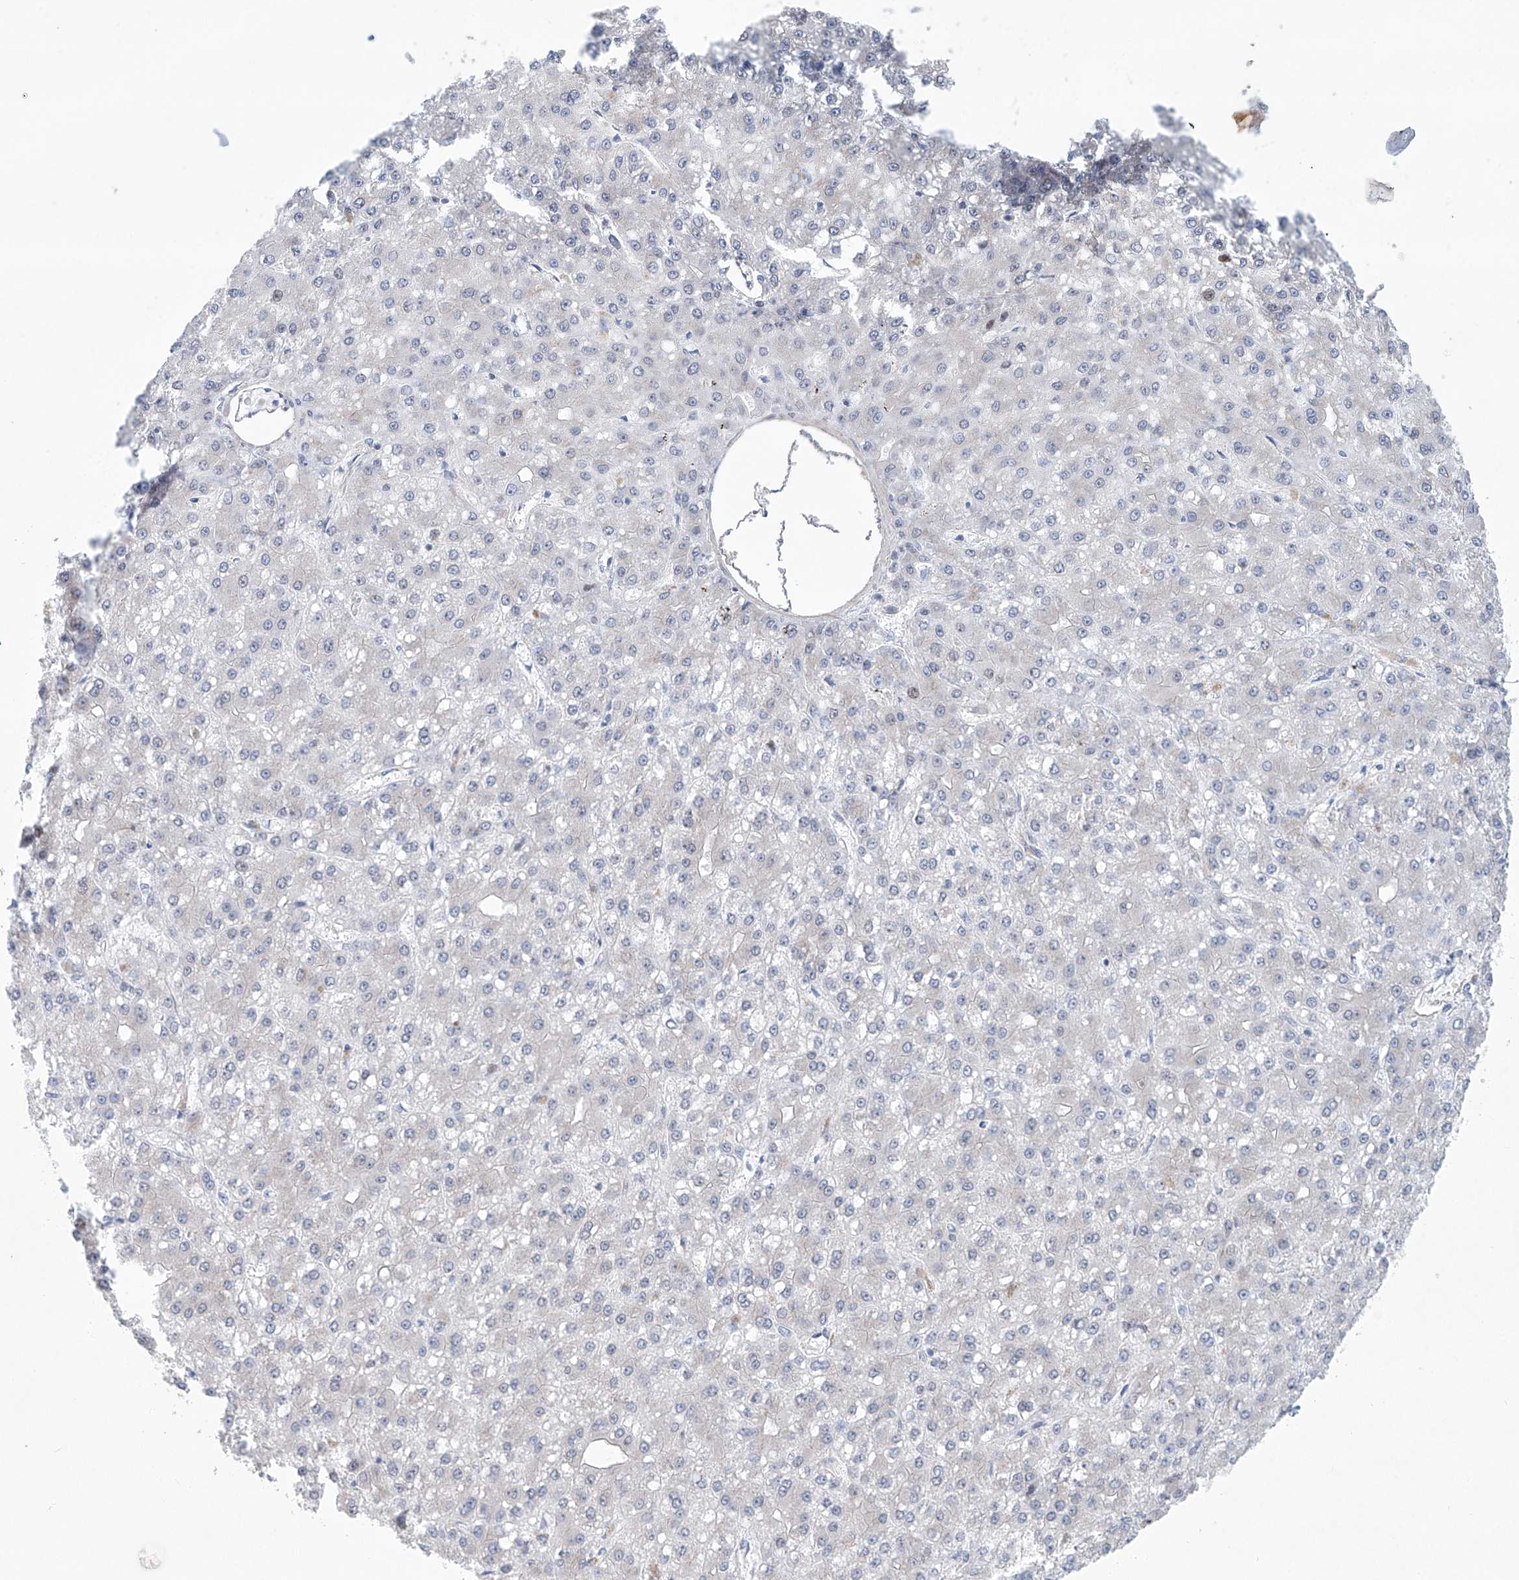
{"staining": {"intensity": "negative", "quantity": "none", "location": "none"}, "tissue": "liver cancer", "cell_type": "Tumor cells", "image_type": "cancer", "snomed": [{"axis": "morphology", "description": "Carcinoma, Hepatocellular, NOS"}, {"axis": "topography", "description": "Liver"}], "caption": "IHC image of liver cancer (hepatocellular carcinoma) stained for a protein (brown), which displays no positivity in tumor cells. (DAB (3,3'-diaminobenzidine) IHC, high magnification).", "gene": "KLC4", "patient": {"sex": "male", "age": 67}}